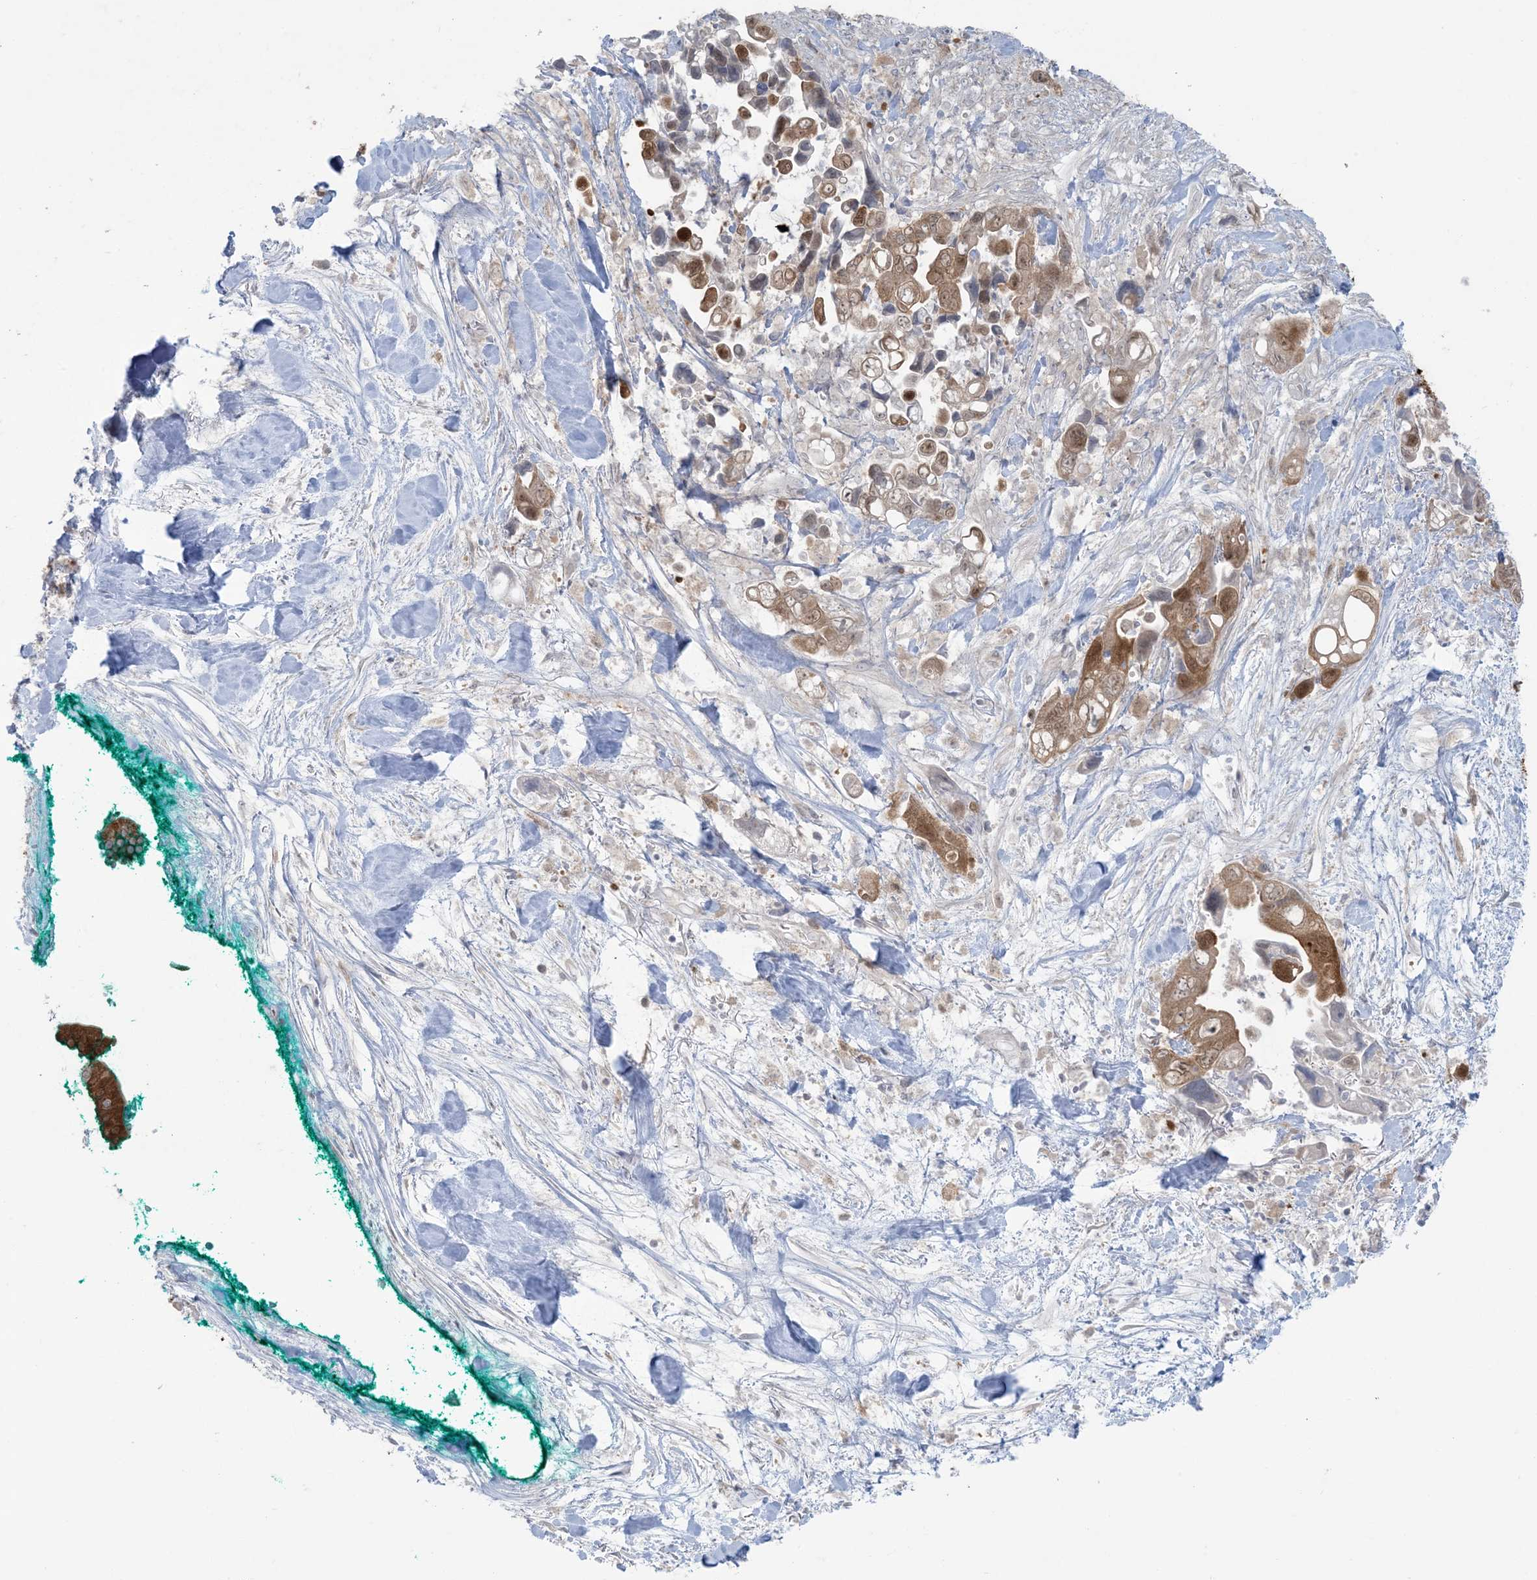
{"staining": {"intensity": "moderate", "quantity": ">75%", "location": "cytoplasmic/membranous,nuclear"}, "tissue": "pancreatic cancer", "cell_type": "Tumor cells", "image_type": "cancer", "snomed": [{"axis": "morphology", "description": "Adenocarcinoma, NOS"}, {"axis": "topography", "description": "Pancreas"}], "caption": "Tumor cells demonstrate moderate cytoplasmic/membranous and nuclear positivity in approximately >75% of cells in pancreatic adenocarcinoma.", "gene": "NRBP2", "patient": {"sex": "female", "age": 72}}